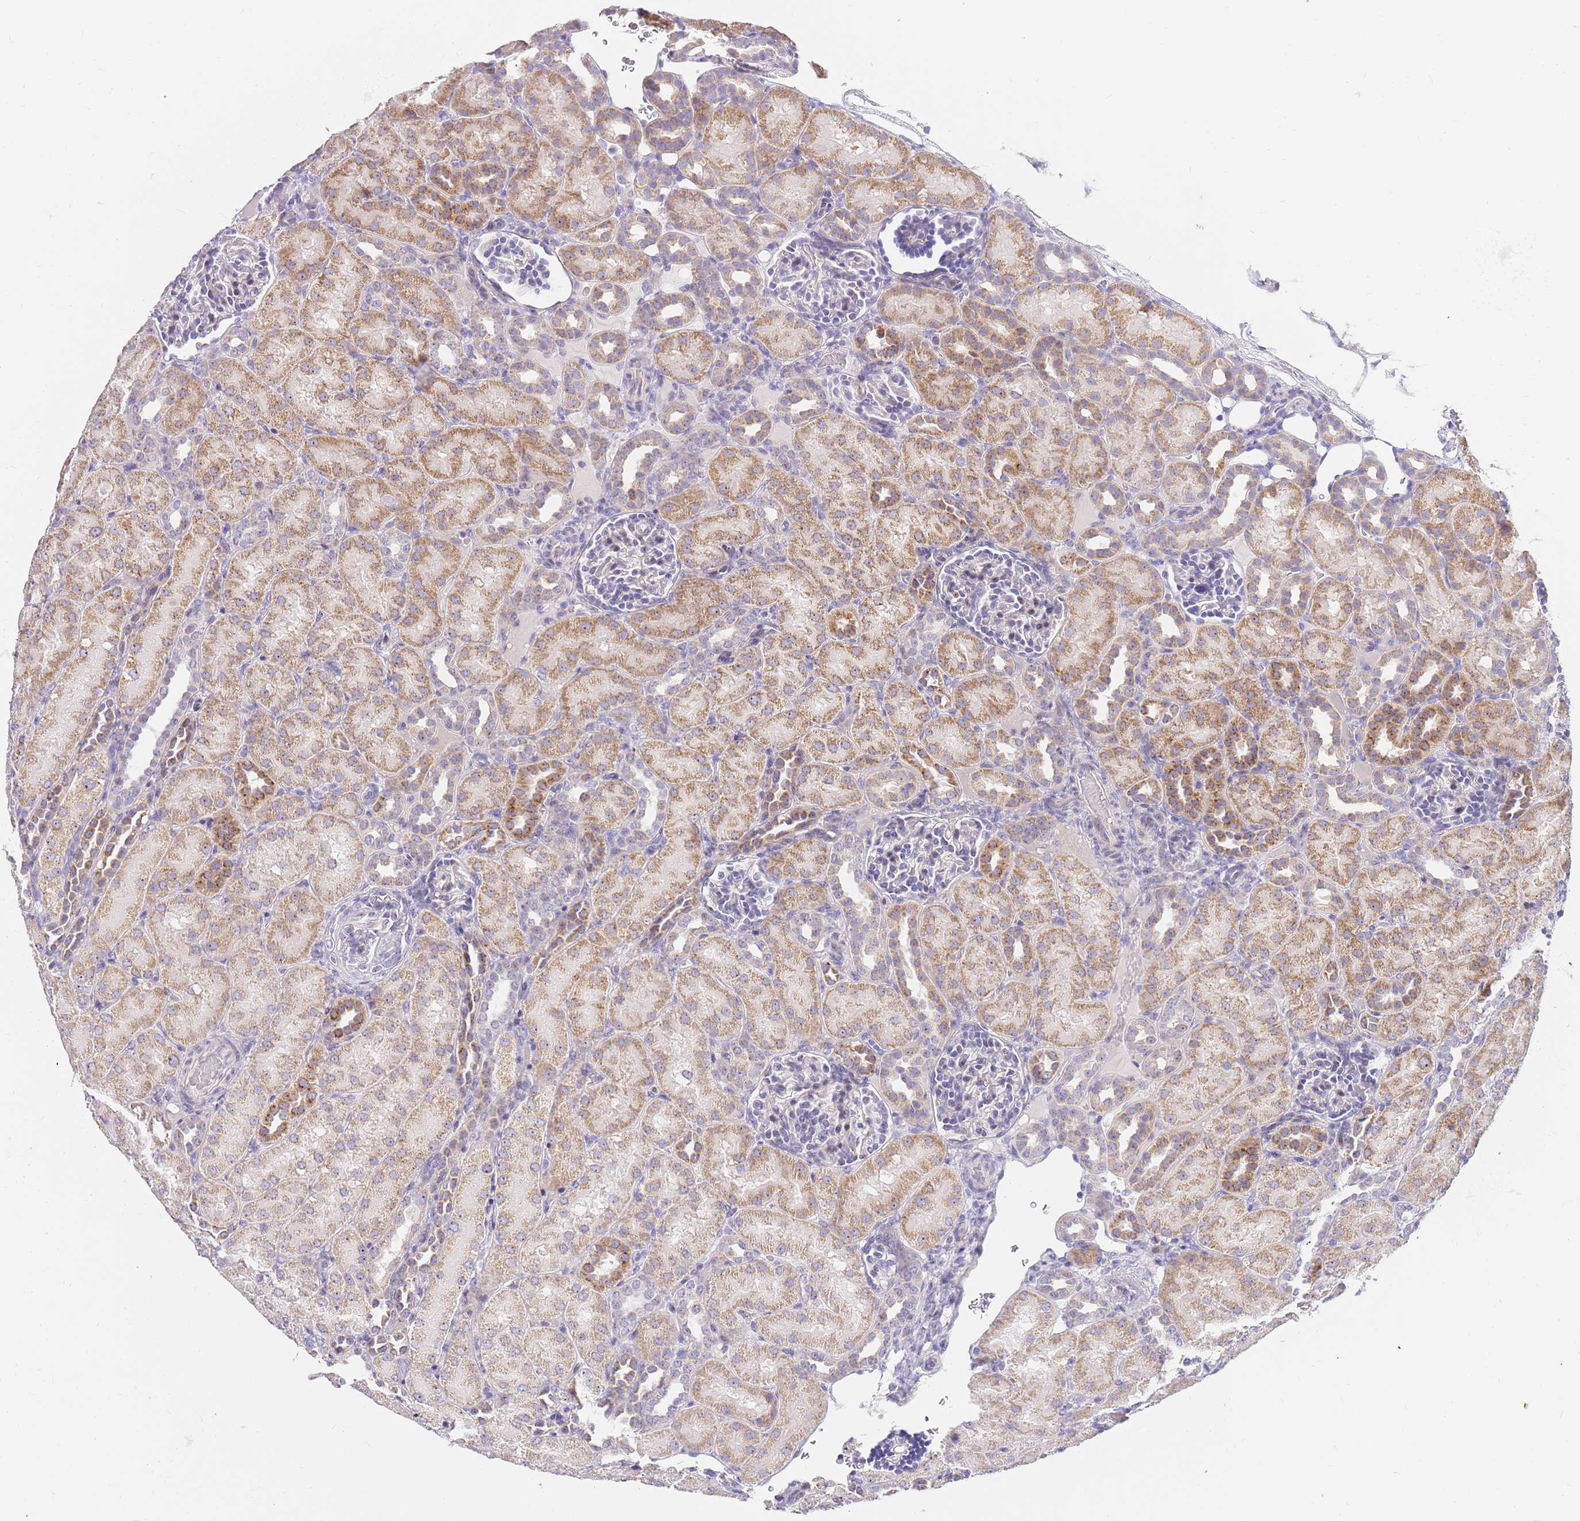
{"staining": {"intensity": "negative", "quantity": "none", "location": "none"}, "tissue": "kidney", "cell_type": "Cells in glomeruli", "image_type": "normal", "snomed": [{"axis": "morphology", "description": "Normal tissue, NOS"}, {"axis": "topography", "description": "Kidney"}], "caption": "Protein analysis of normal kidney displays no significant positivity in cells in glomeruli.", "gene": "DNAJA3", "patient": {"sex": "male", "age": 1}}